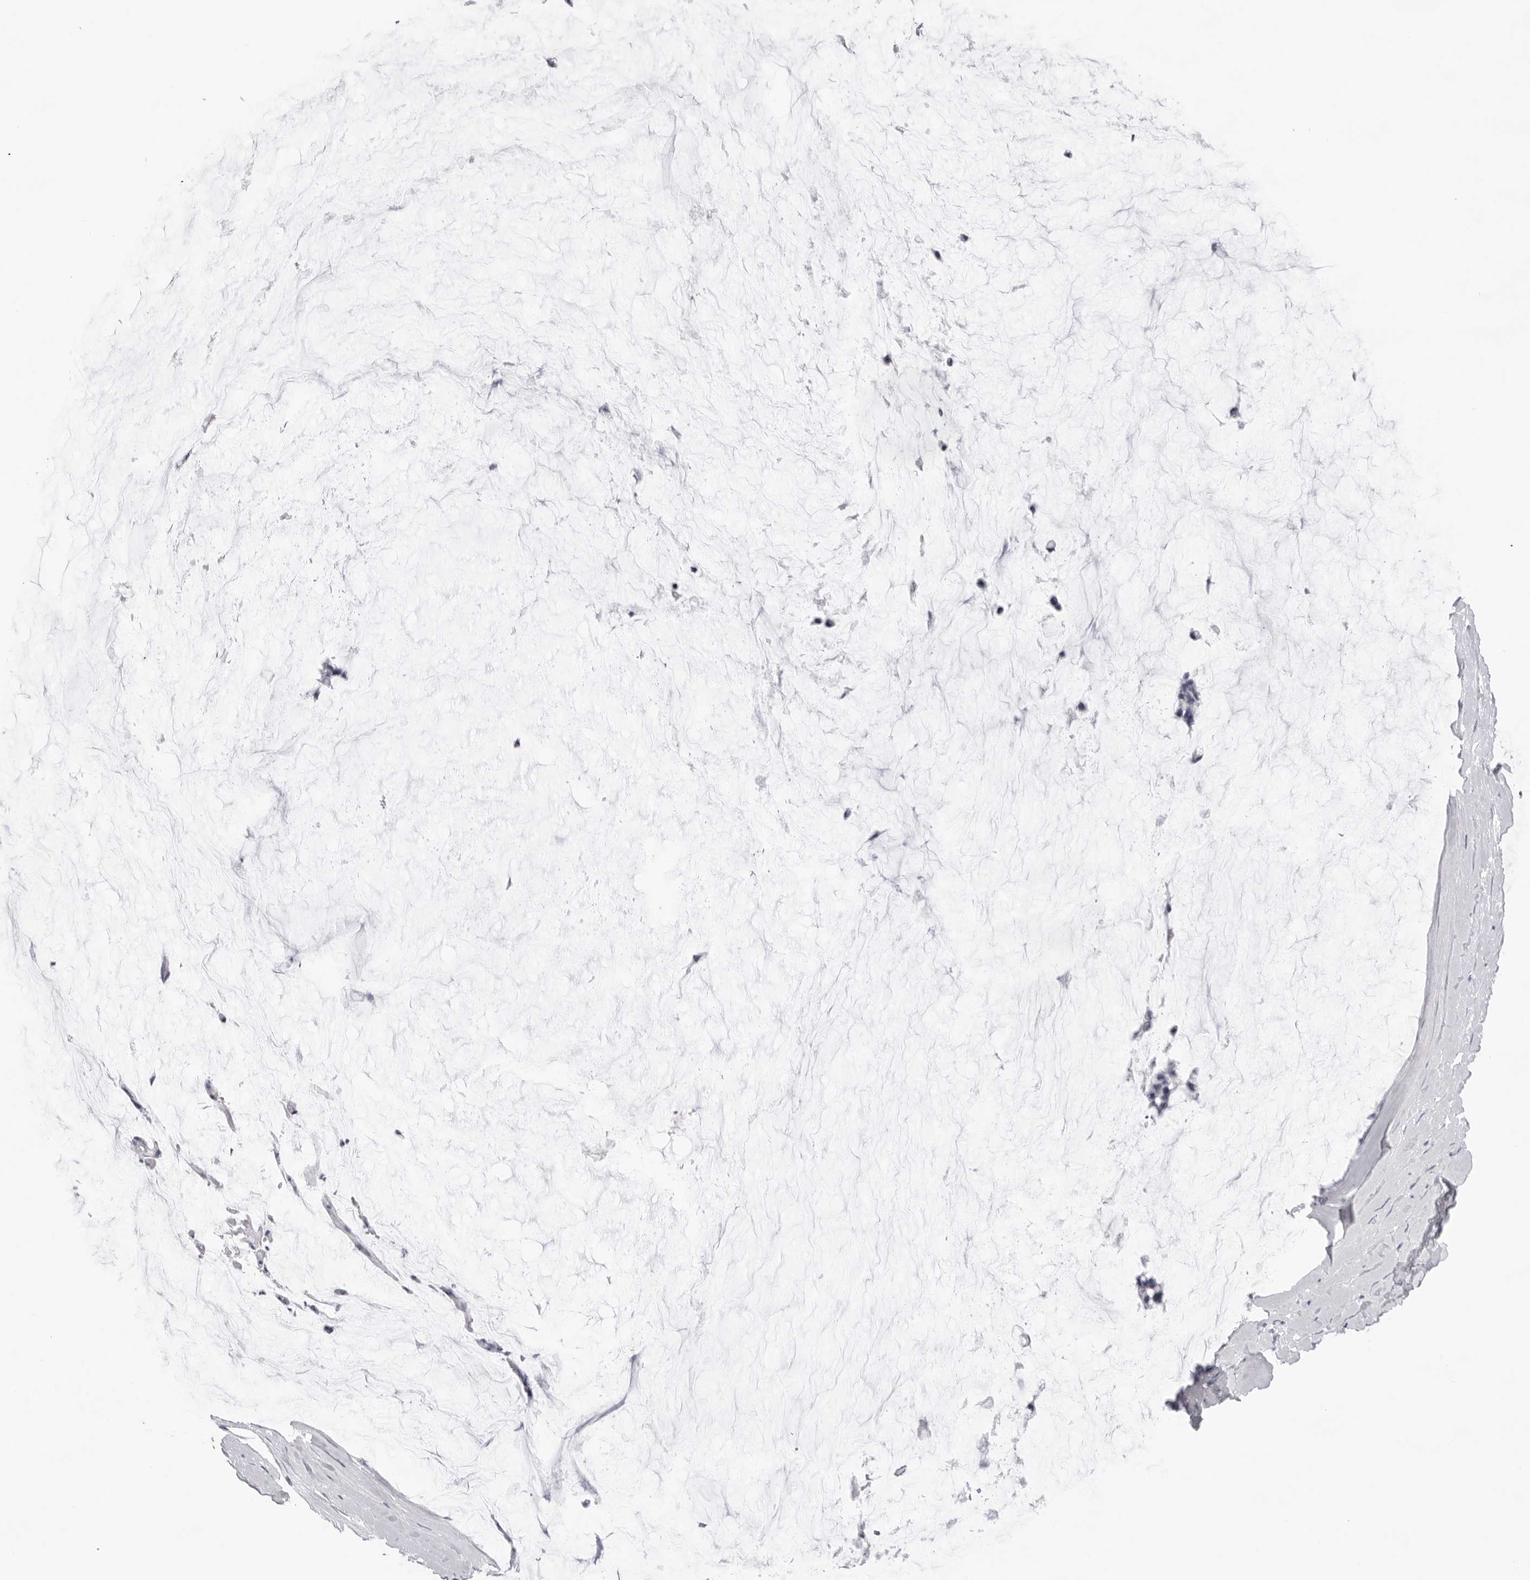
{"staining": {"intensity": "negative", "quantity": "none", "location": "none"}, "tissue": "ovarian cancer", "cell_type": "Tumor cells", "image_type": "cancer", "snomed": [{"axis": "morphology", "description": "Cystadenocarcinoma, mucinous, NOS"}, {"axis": "topography", "description": "Ovary"}], "caption": "Tumor cells are negative for protein expression in human ovarian mucinous cystadenocarcinoma.", "gene": "KLK12", "patient": {"sex": "female", "age": 39}}